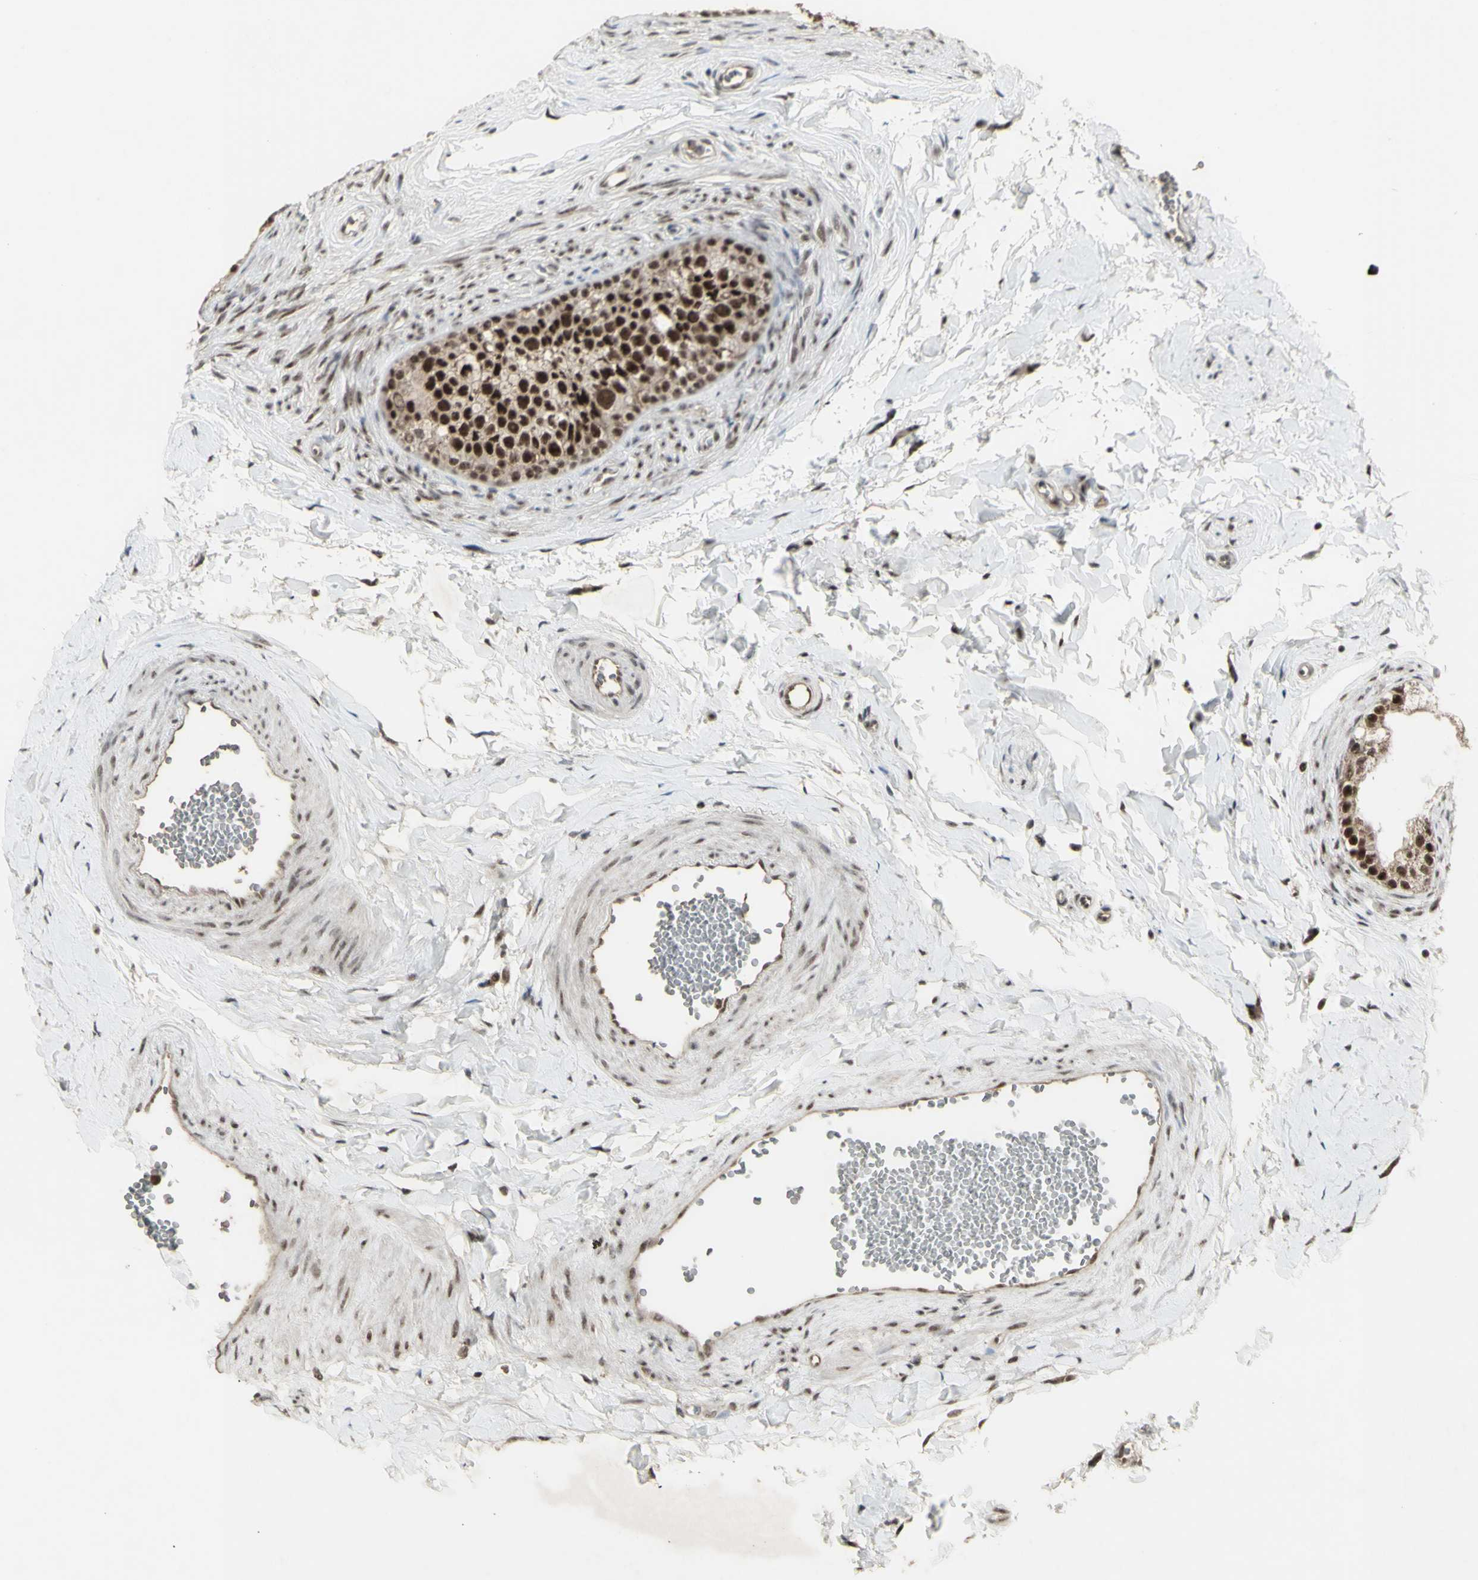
{"staining": {"intensity": "strong", "quantity": "25%-75%", "location": "nuclear"}, "tissue": "epididymis", "cell_type": "Glandular cells", "image_type": "normal", "snomed": [{"axis": "morphology", "description": "Normal tissue, NOS"}, {"axis": "topography", "description": "Epididymis"}], "caption": "About 25%-75% of glandular cells in unremarkable epididymis show strong nuclear protein expression as visualized by brown immunohistochemical staining.", "gene": "CCNT1", "patient": {"sex": "male", "age": 56}}